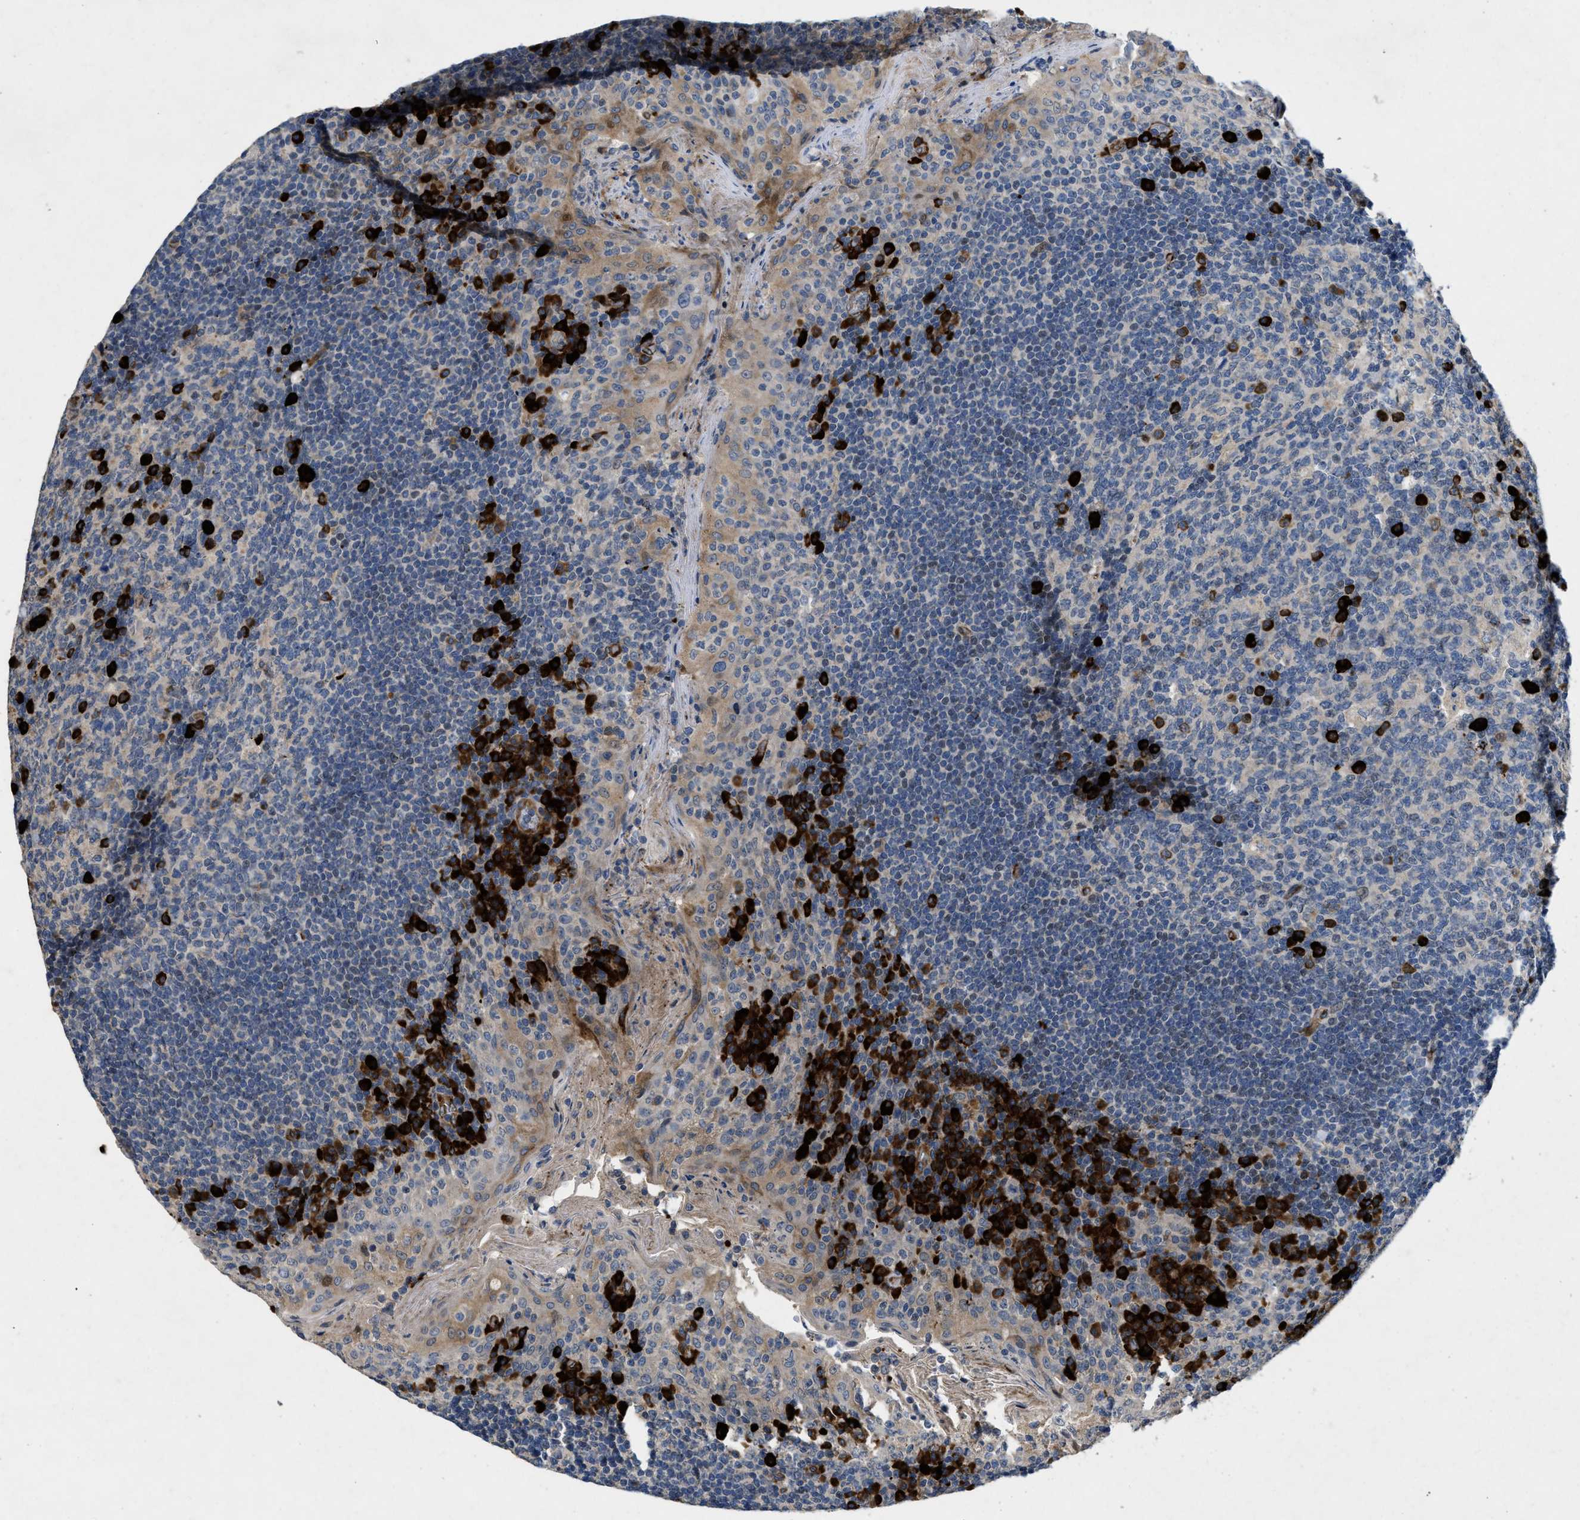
{"staining": {"intensity": "strong", "quantity": "<25%", "location": "cytoplasmic/membranous"}, "tissue": "tonsil", "cell_type": "Germinal center cells", "image_type": "normal", "snomed": [{"axis": "morphology", "description": "Normal tissue, NOS"}, {"axis": "topography", "description": "Tonsil"}], "caption": "Normal tonsil demonstrates strong cytoplasmic/membranous positivity in about <25% of germinal center cells (DAB (3,3'-diaminobenzidine) = brown stain, brightfield microscopy at high magnification)..", "gene": "HSPA12B", "patient": {"sex": "male", "age": 17}}